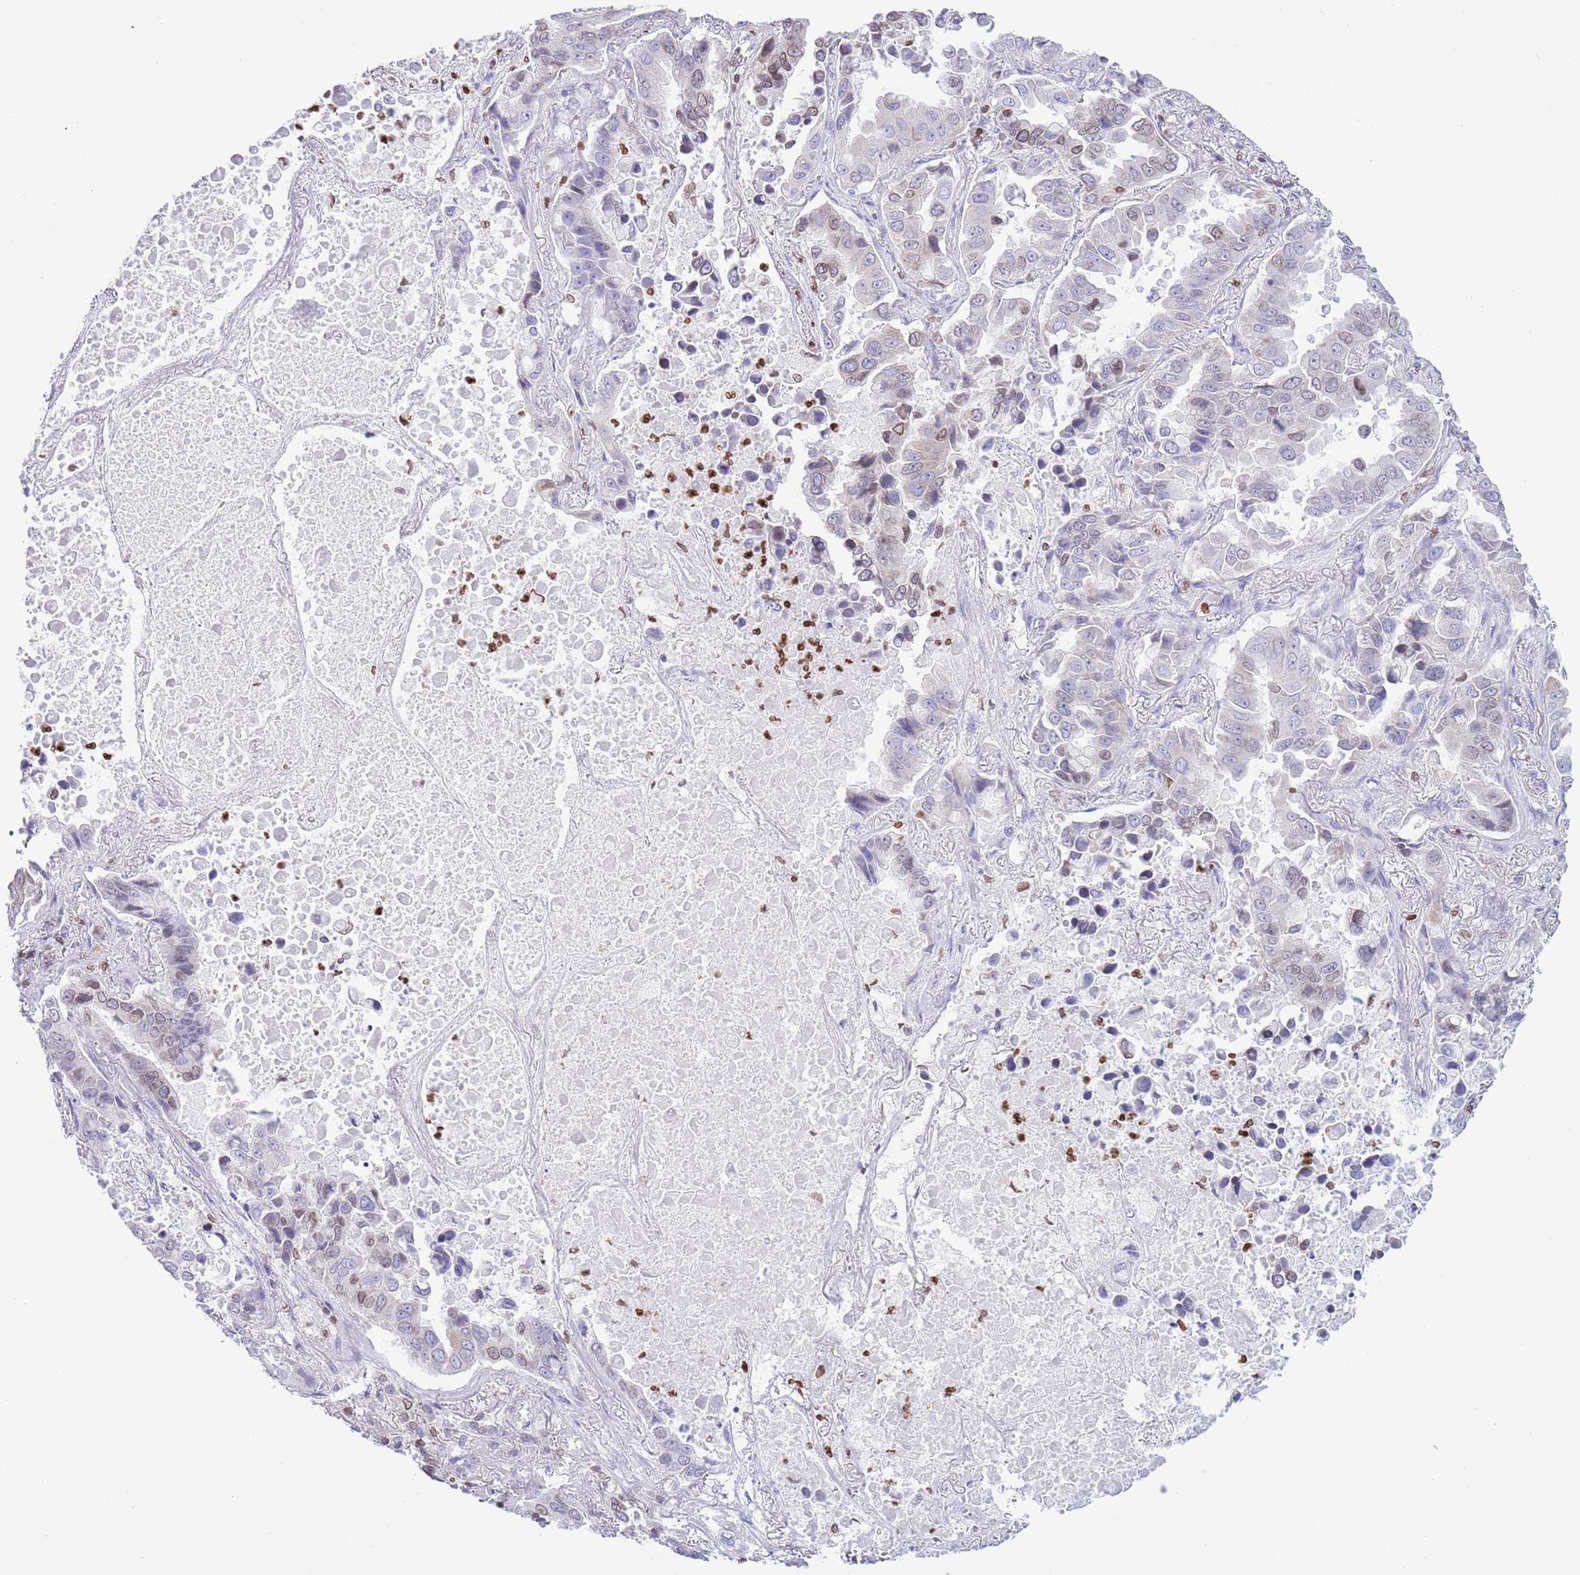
{"staining": {"intensity": "weak", "quantity": "<25%", "location": "cytoplasmic/membranous,nuclear"}, "tissue": "lung cancer", "cell_type": "Tumor cells", "image_type": "cancer", "snomed": [{"axis": "morphology", "description": "Adenocarcinoma, NOS"}, {"axis": "topography", "description": "Lung"}], "caption": "A photomicrograph of human adenocarcinoma (lung) is negative for staining in tumor cells.", "gene": "LBR", "patient": {"sex": "male", "age": 64}}